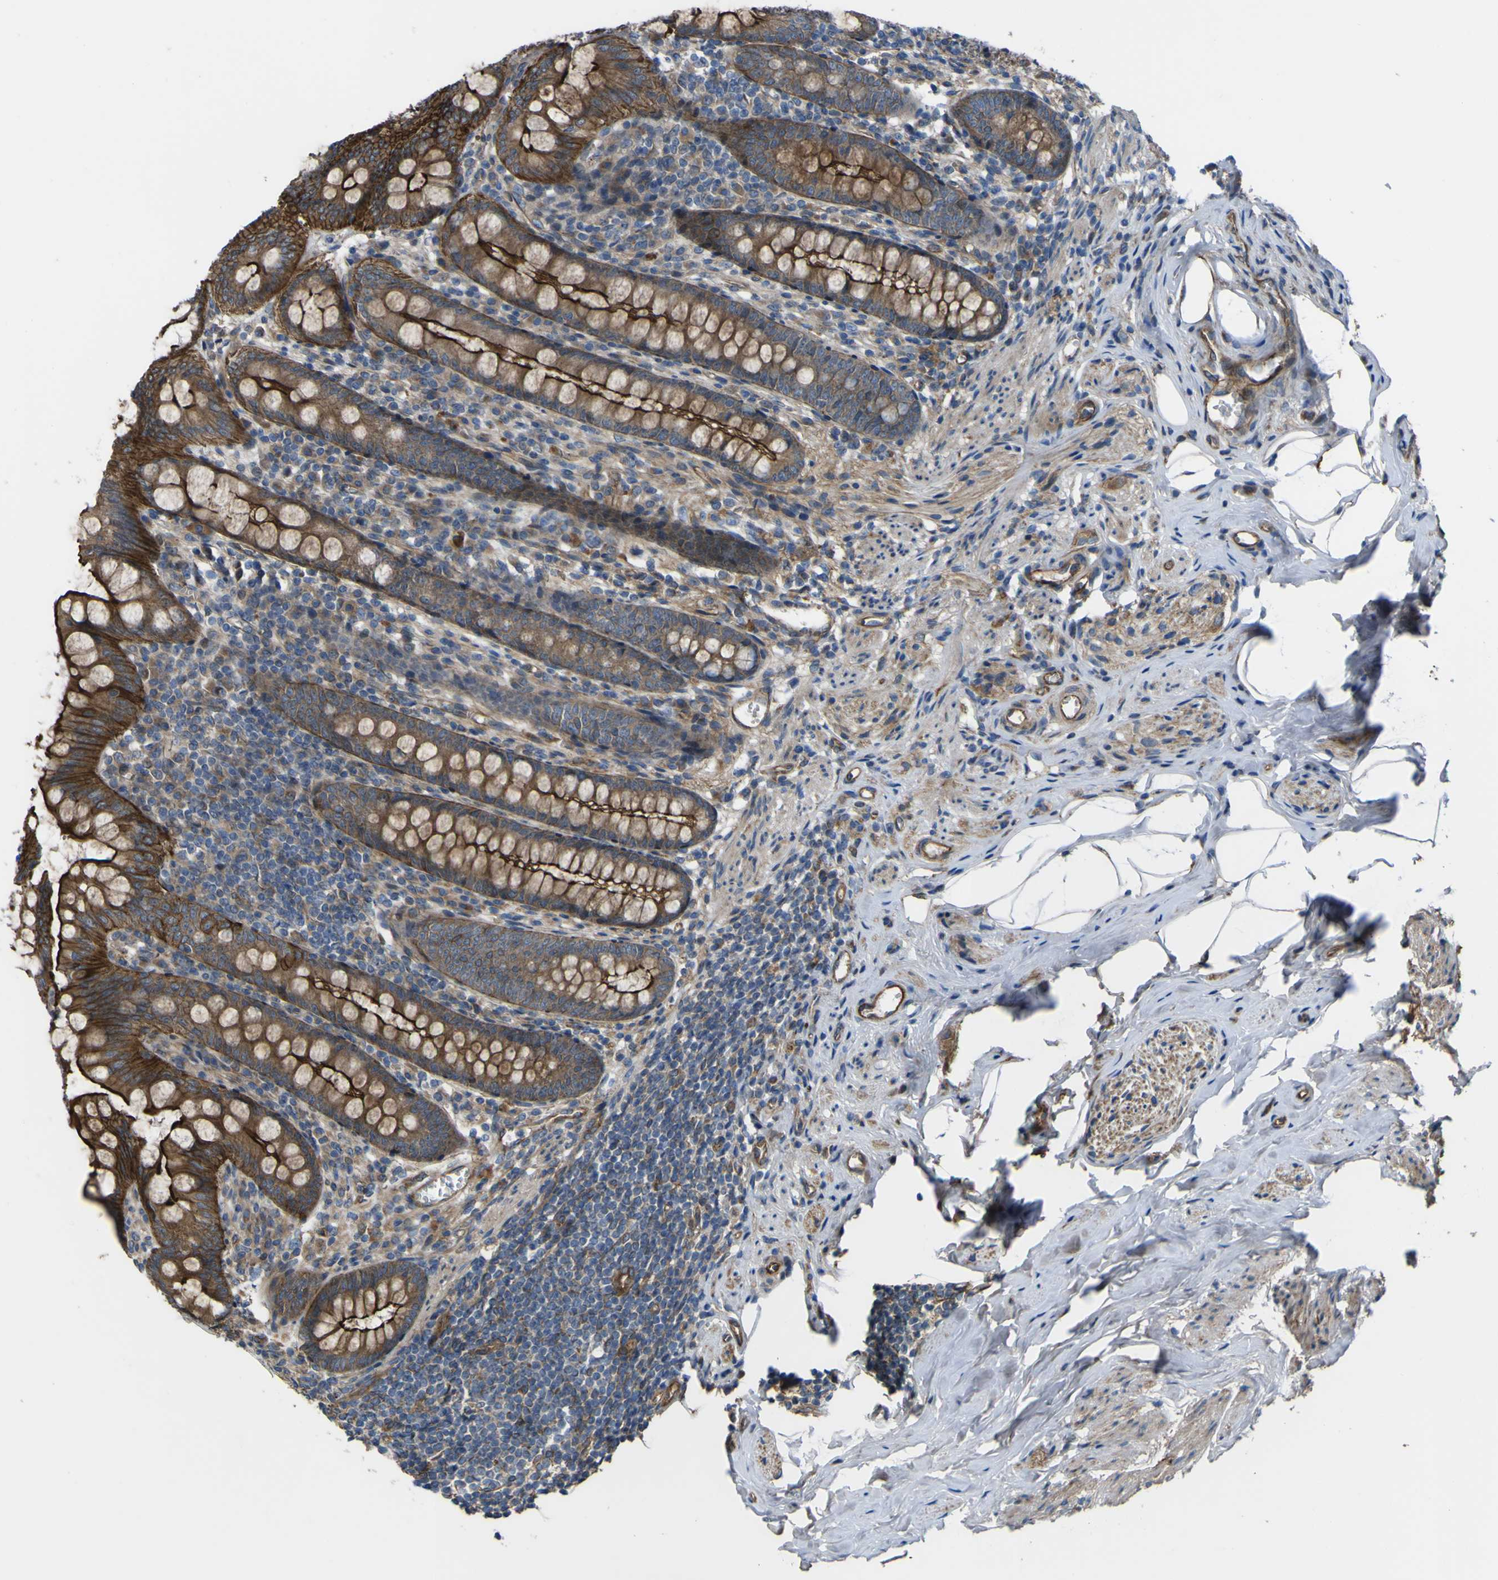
{"staining": {"intensity": "strong", "quantity": ">75%", "location": "cytoplasmic/membranous"}, "tissue": "appendix", "cell_type": "Glandular cells", "image_type": "normal", "snomed": [{"axis": "morphology", "description": "Normal tissue, NOS"}, {"axis": "topography", "description": "Appendix"}], "caption": "This is a micrograph of immunohistochemistry staining of unremarkable appendix, which shows strong positivity in the cytoplasmic/membranous of glandular cells.", "gene": "FBXO30", "patient": {"sex": "female", "age": 77}}